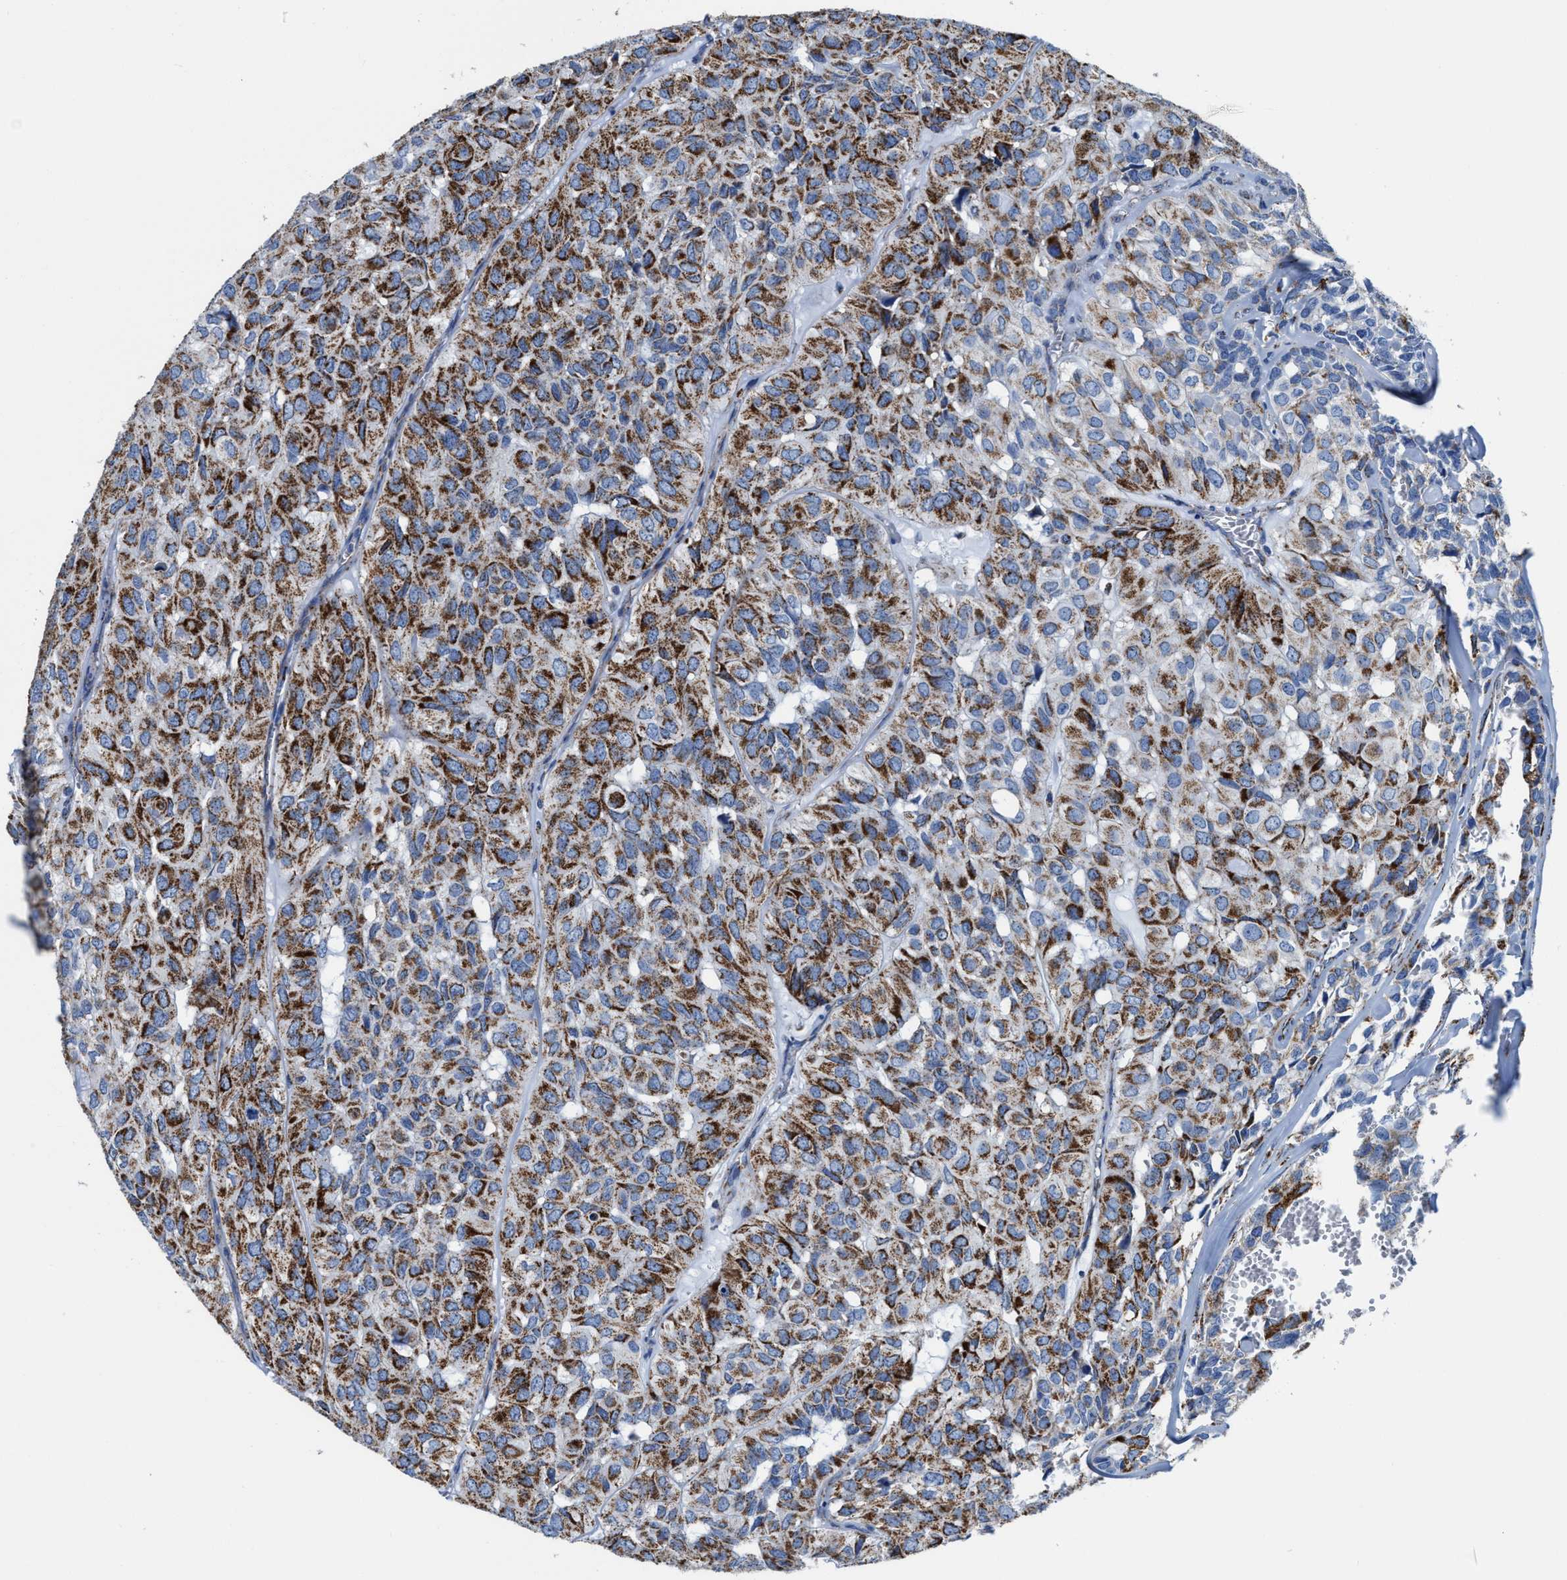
{"staining": {"intensity": "strong", "quantity": "25%-75%", "location": "cytoplasmic/membranous"}, "tissue": "head and neck cancer", "cell_type": "Tumor cells", "image_type": "cancer", "snomed": [{"axis": "morphology", "description": "Adenocarcinoma, NOS"}, {"axis": "topography", "description": "Salivary gland, NOS"}, {"axis": "topography", "description": "Head-Neck"}], "caption": "Head and neck adenocarcinoma stained with DAB immunohistochemistry (IHC) displays high levels of strong cytoplasmic/membranous expression in about 25%-75% of tumor cells.", "gene": "ALDH1B1", "patient": {"sex": "female", "age": 76}}